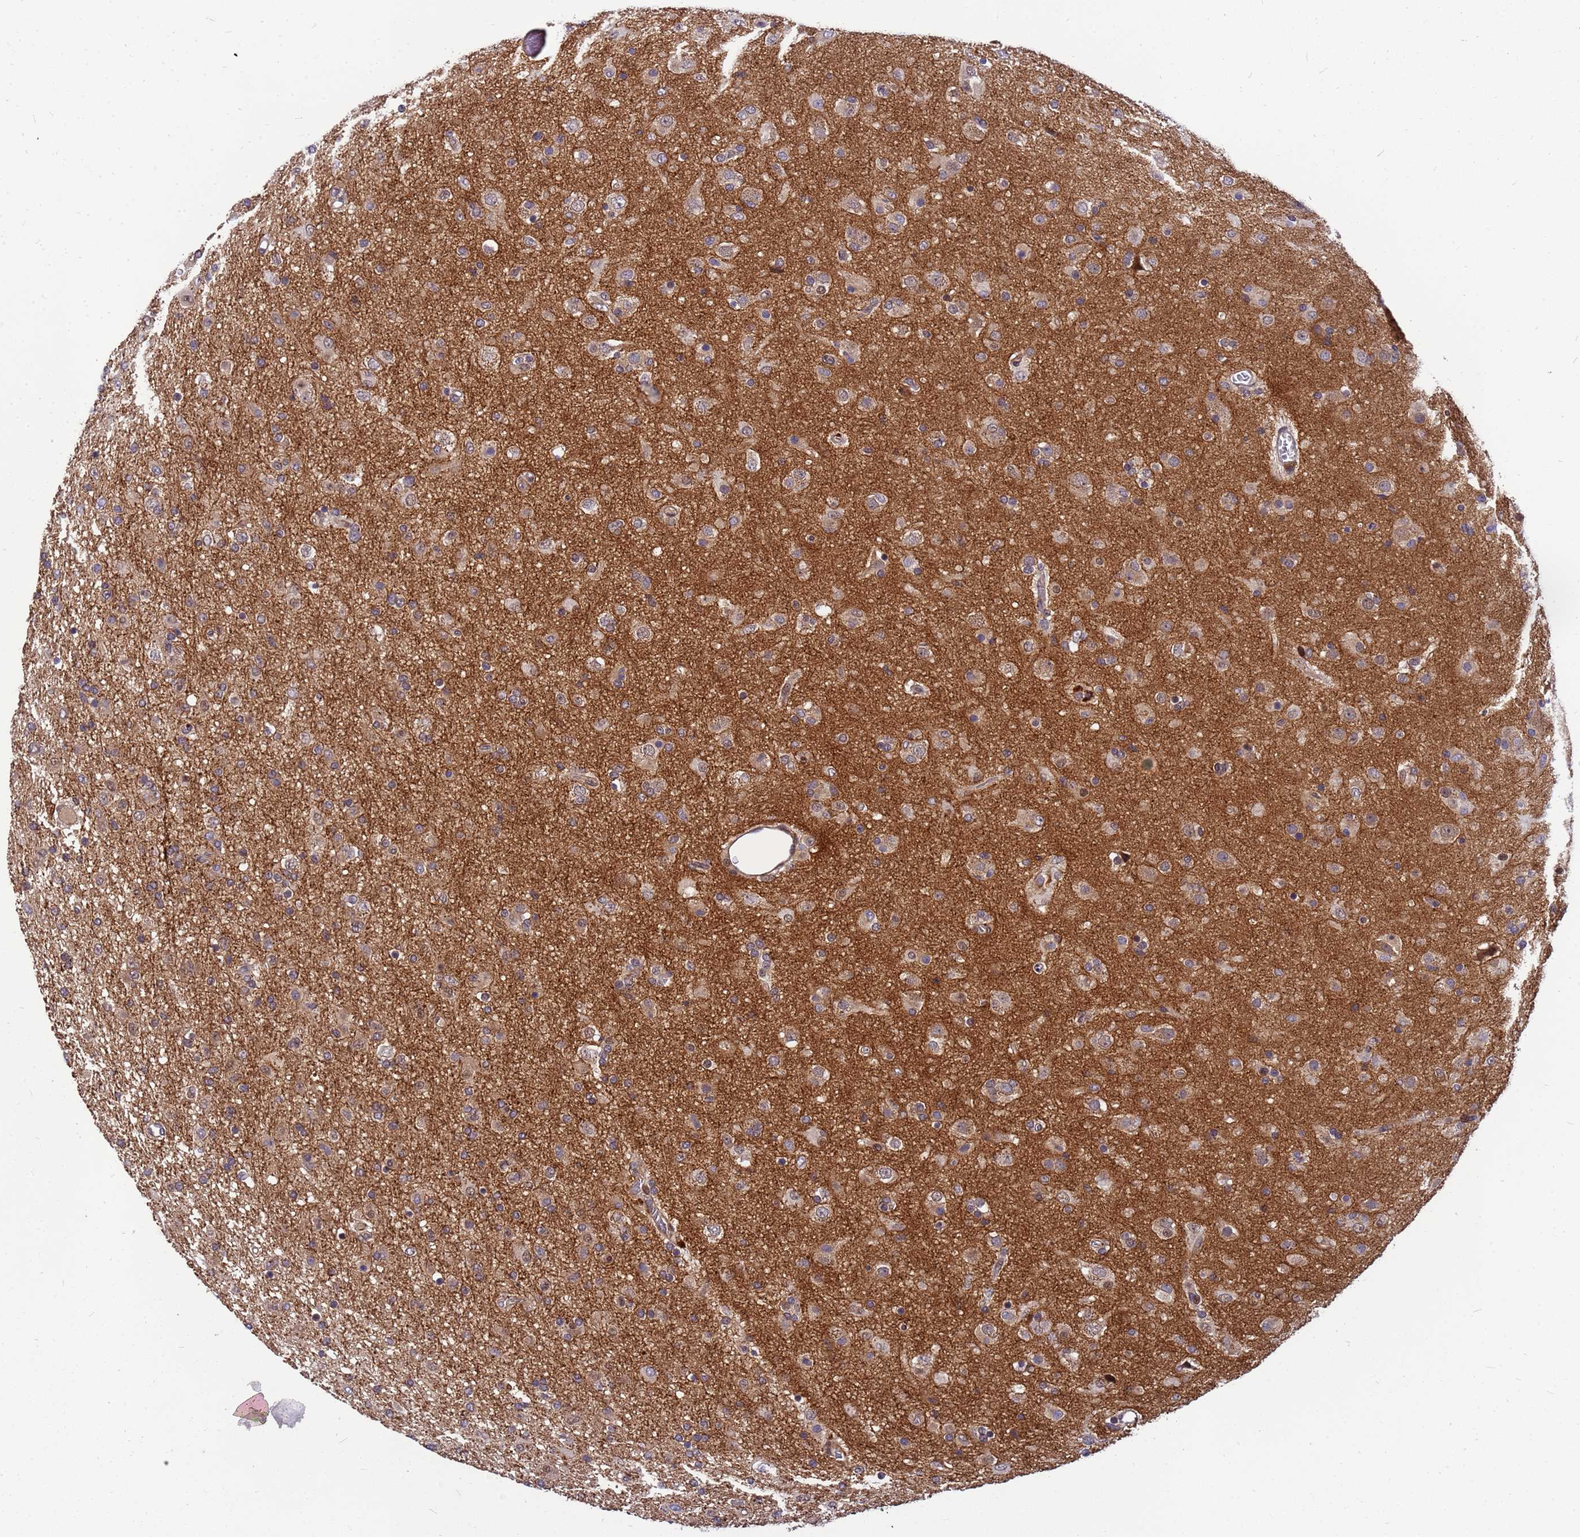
{"staining": {"intensity": "weak", "quantity": "25%-75%", "location": "cytoplasmic/membranous"}, "tissue": "glioma", "cell_type": "Tumor cells", "image_type": "cancer", "snomed": [{"axis": "morphology", "description": "Glioma, malignant, Low grade"}, {"axis": "topography", "description": "Brain"}], "caption": "Glioma stained for a protein (brown) reveals weak cytoplasmic/membranous positive positivity in approximately 25%-75% of tumor cells.", "gene": "DUS4L", "patient": {"sex": "male", "age": 65}}